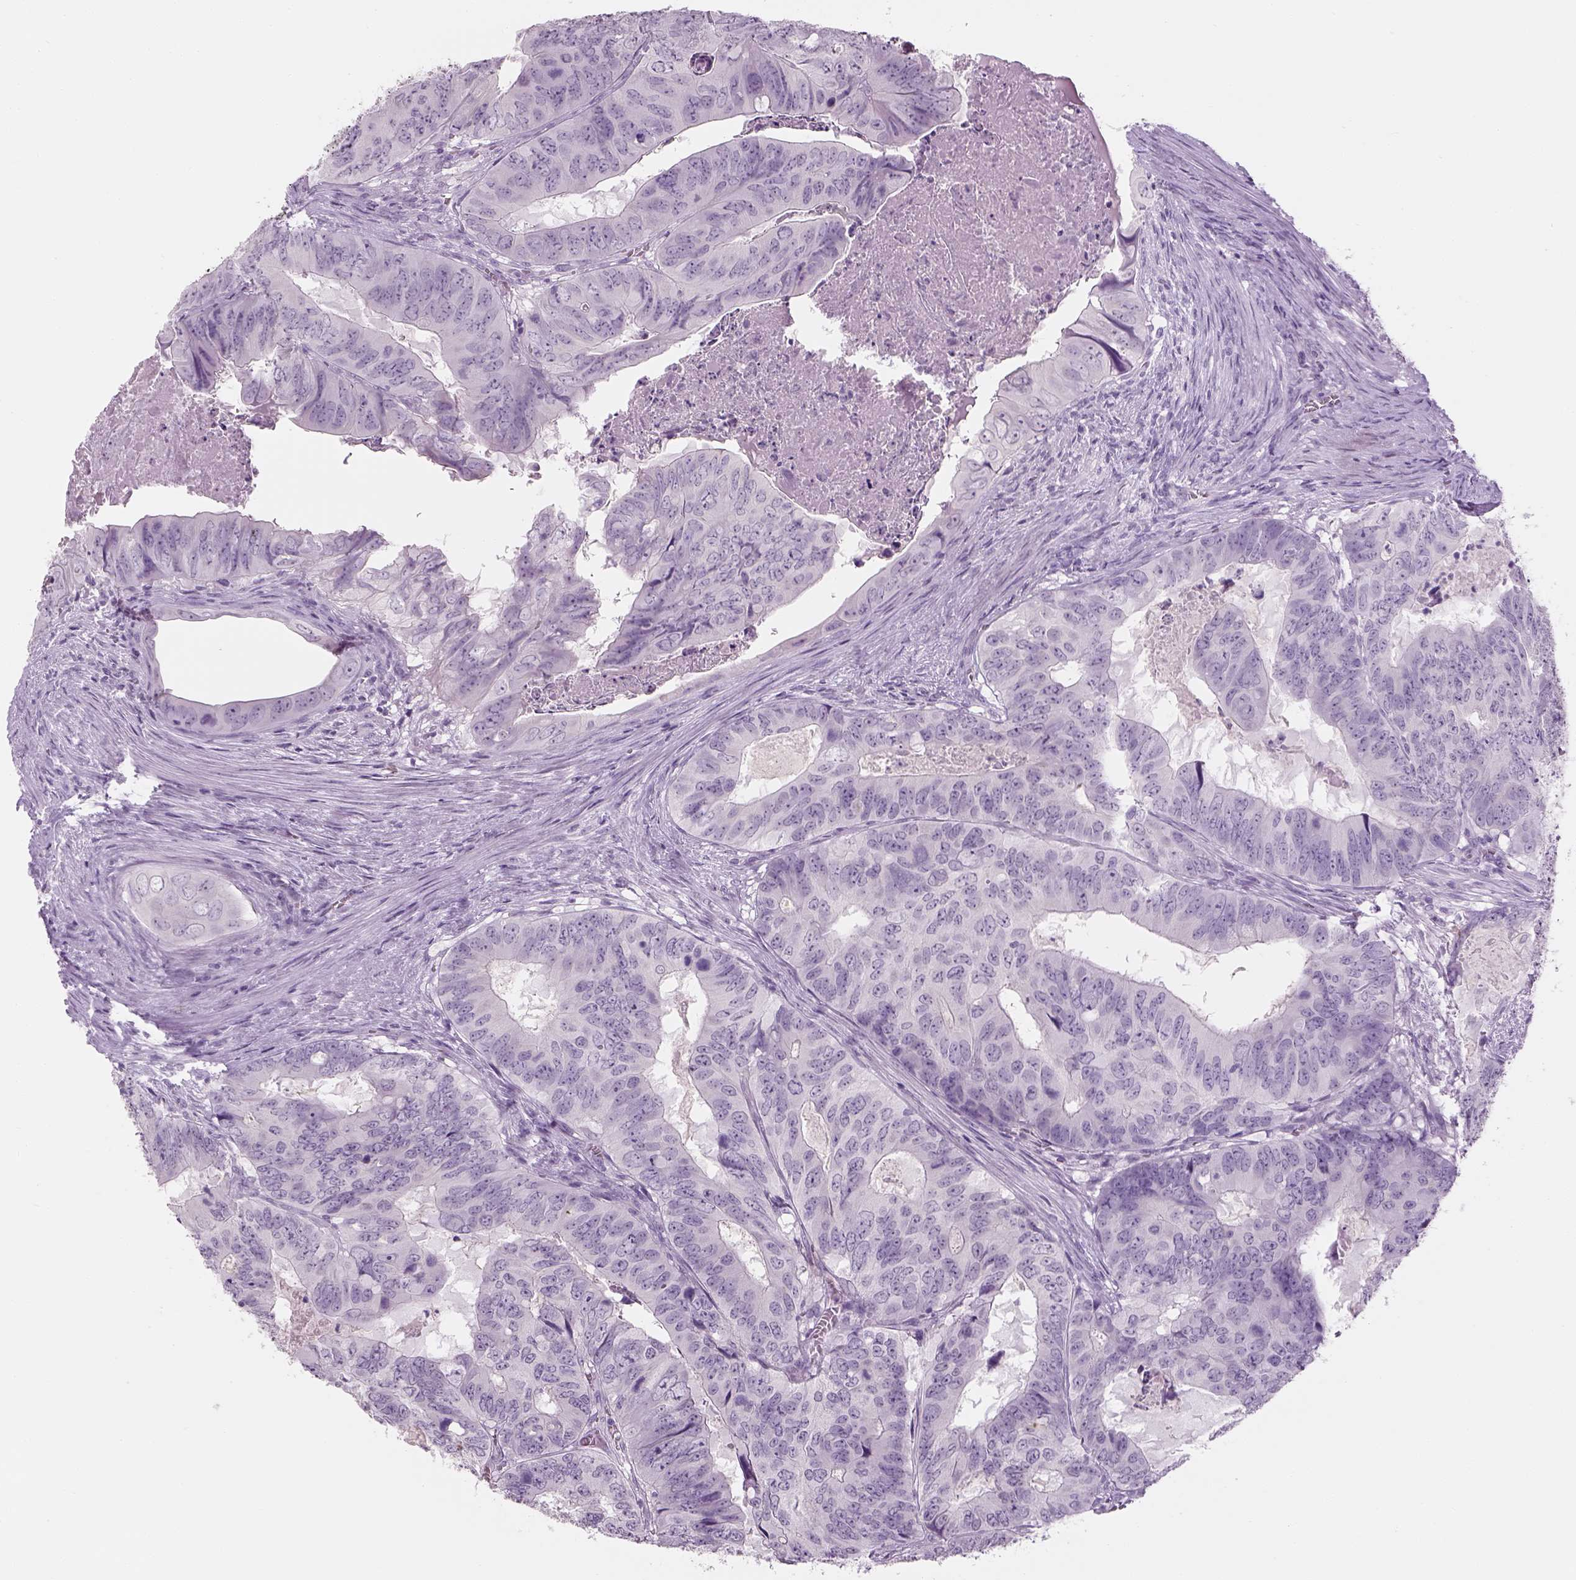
{"staining": {"intensity": "negative", "quantity": "none", "location": "none"}, "tissue": "colorectal cancer", "cell_type": "Tumor cells", "image_type": "cancer", "snomed": [{"axis": "morphology", "description": "Adenocarcinoma, NOS"}, {"axis": "topography", "description": "Colon"}], "caption": "This is an immunohistochemistry (IHC) micrograph of human adenocarcinoma (colorectal). There is no positivity in tumor cells.", "gene": "TH", "patient": {"sex": "male", "age": 79}}